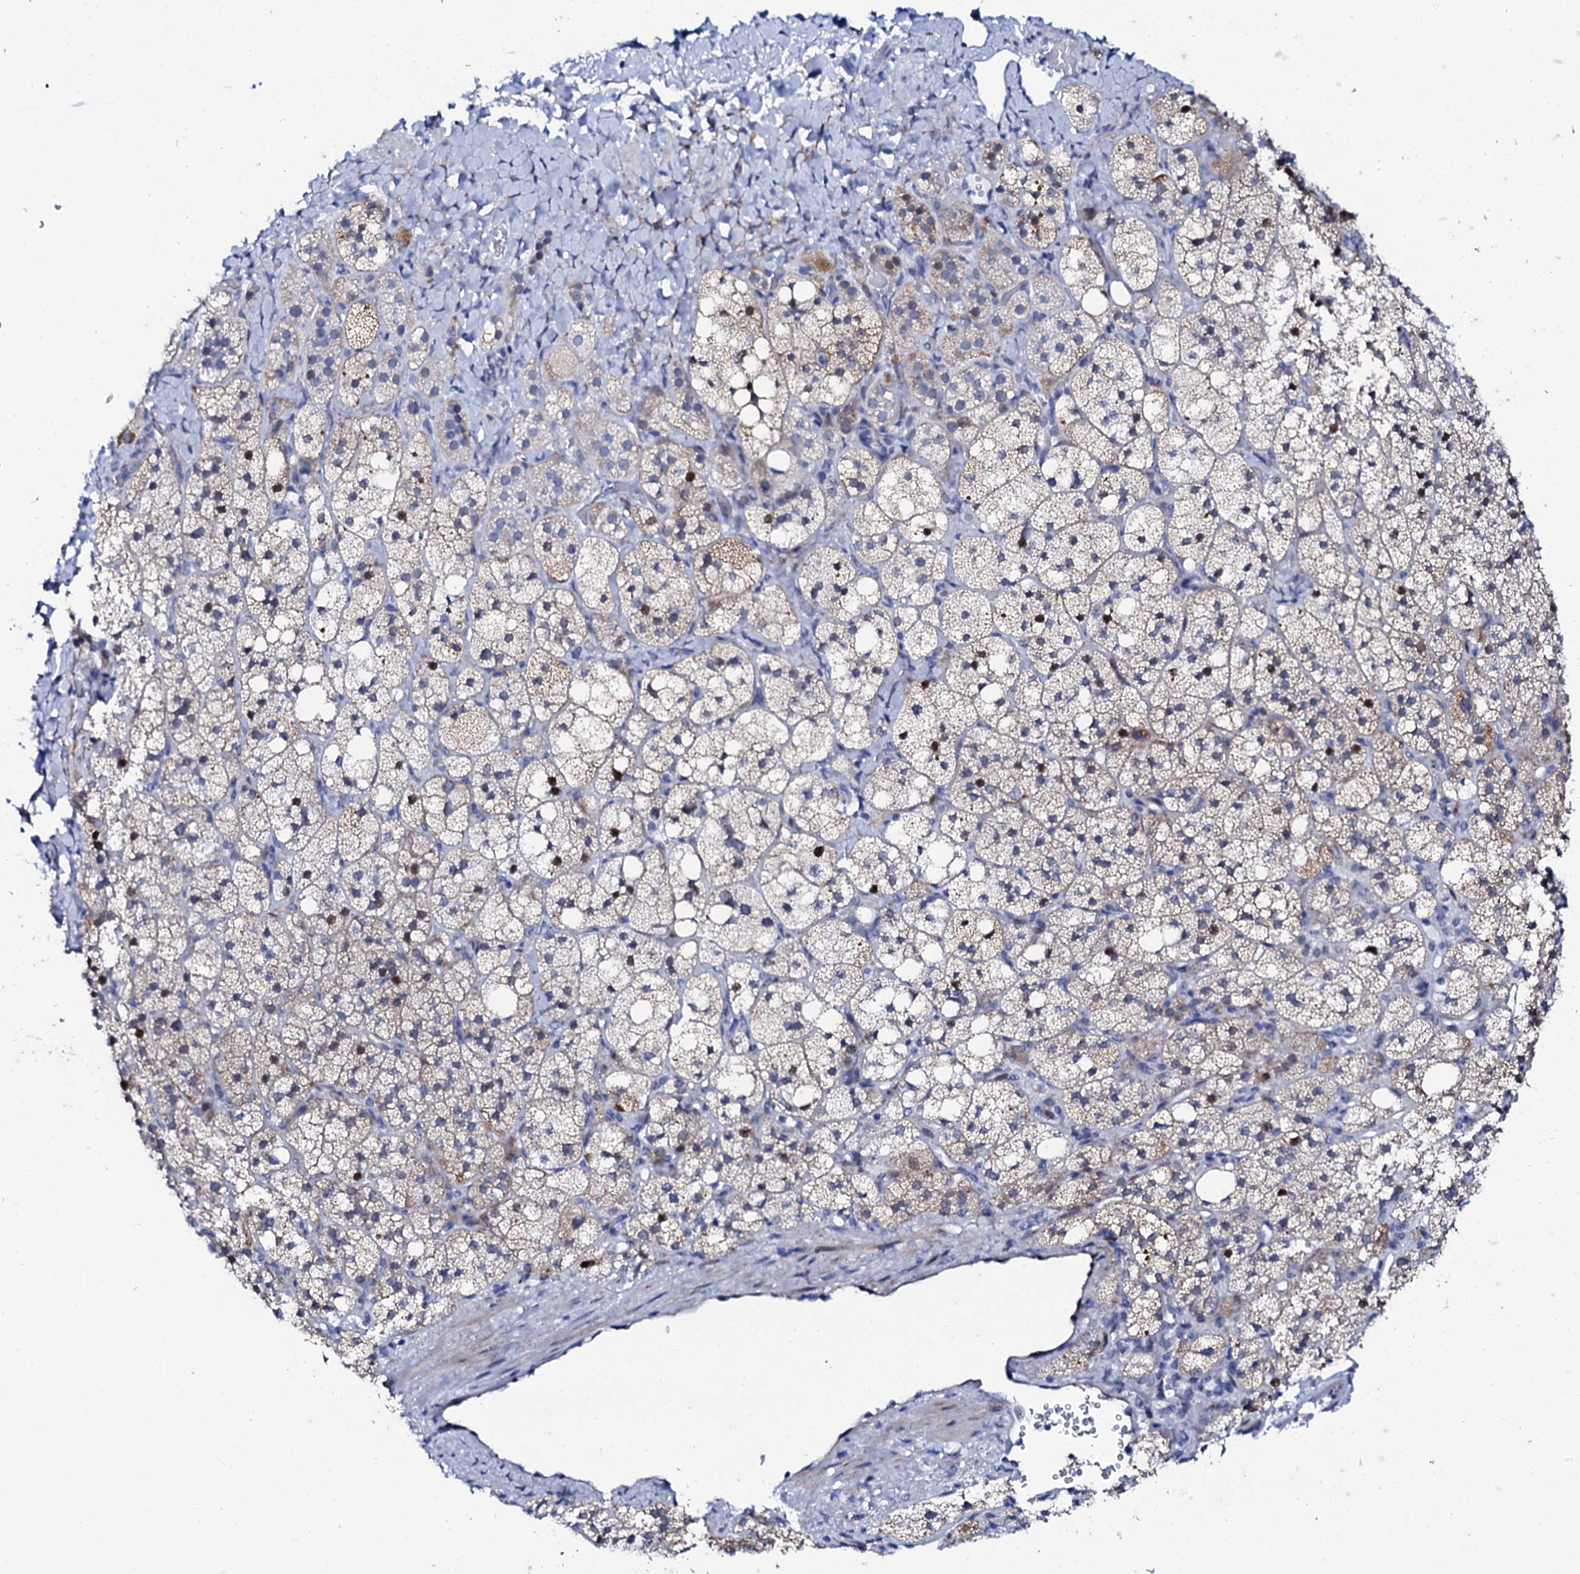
{"staining": {"intensity": "moderate", "quantity": "<25%", "location": "cytoplasmic/membranous,nuclear"}, "tissue": "adrenal gland", "cell_type": "Glandular cells", "image_type": "normal", "snomed": [{"axis": "morphology", "description": "Normal tissue, NOS"}, {"axis": "topography", "description": "Adrenal gland"}], "caption": "Immunohistochemistry photomicrograph of normal adrenal gland: adrenal gland stained using IHC displays low levels of moderate protein expression localized specifically in the cytoplasmic/membranous,nuclear of glandular cells, appearing as a cytoplasmic/membranous,nuclear brown color.", "gene": "NUDT13", "patient": {"sex": "male", "age": 61}}